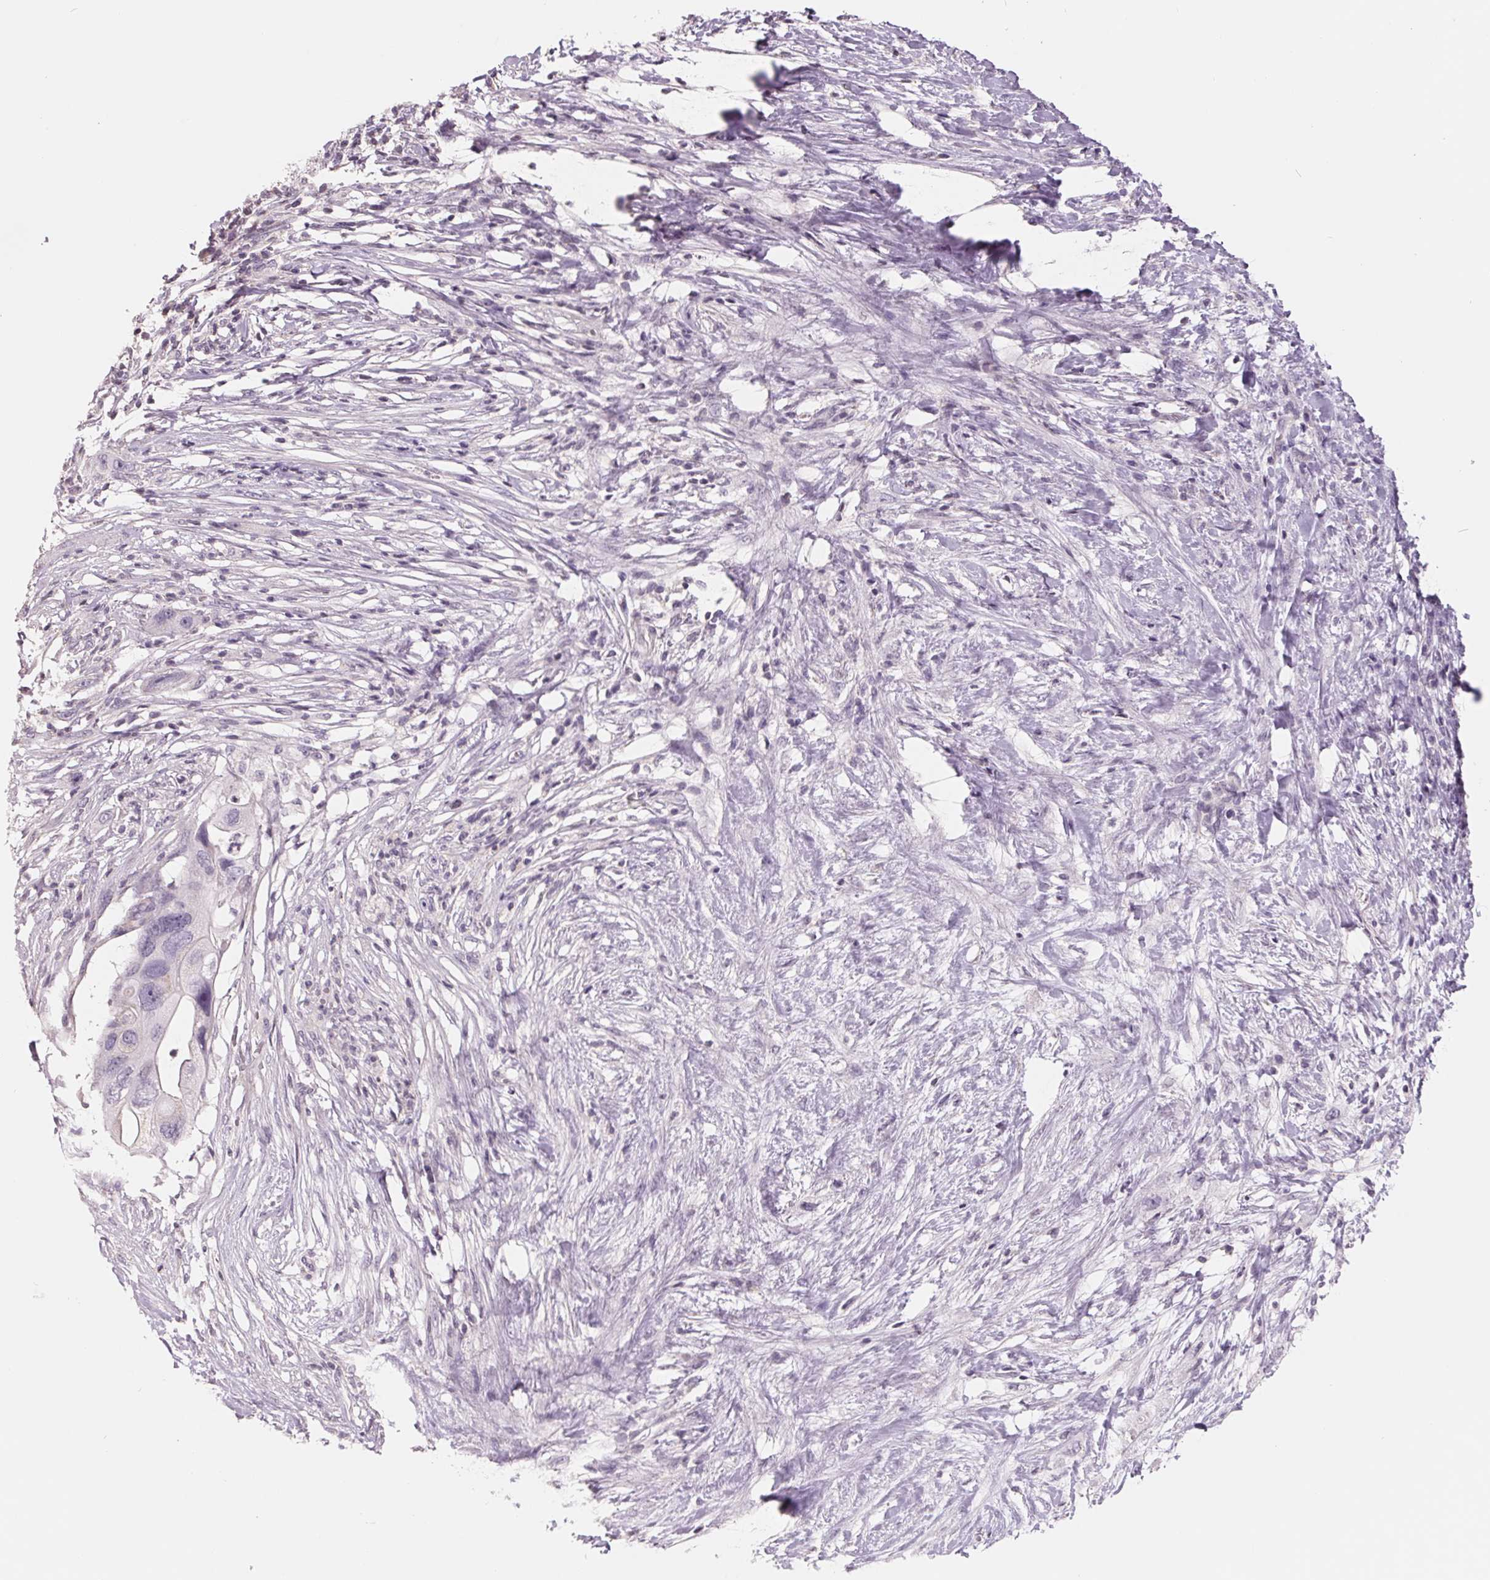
{"staining": {"intensity": "negative", "quantity": "none", "location": "none"}, "tissue": "pancreatic cancer", "cell_type": "Tumor cells", "image_type": "cancer", "snomed": [{"axis": "morphology", "description": "Adenocarcinoma, NOS"}, {"axis": "topography", "description": "Pancreas"}], "caption": "Photomicrograph shows no significant protein expression in tumor cells of pancreatic adenocarcinoma.", "gene": "FTCD", "patient": {"sex": "female", "age": 72}}